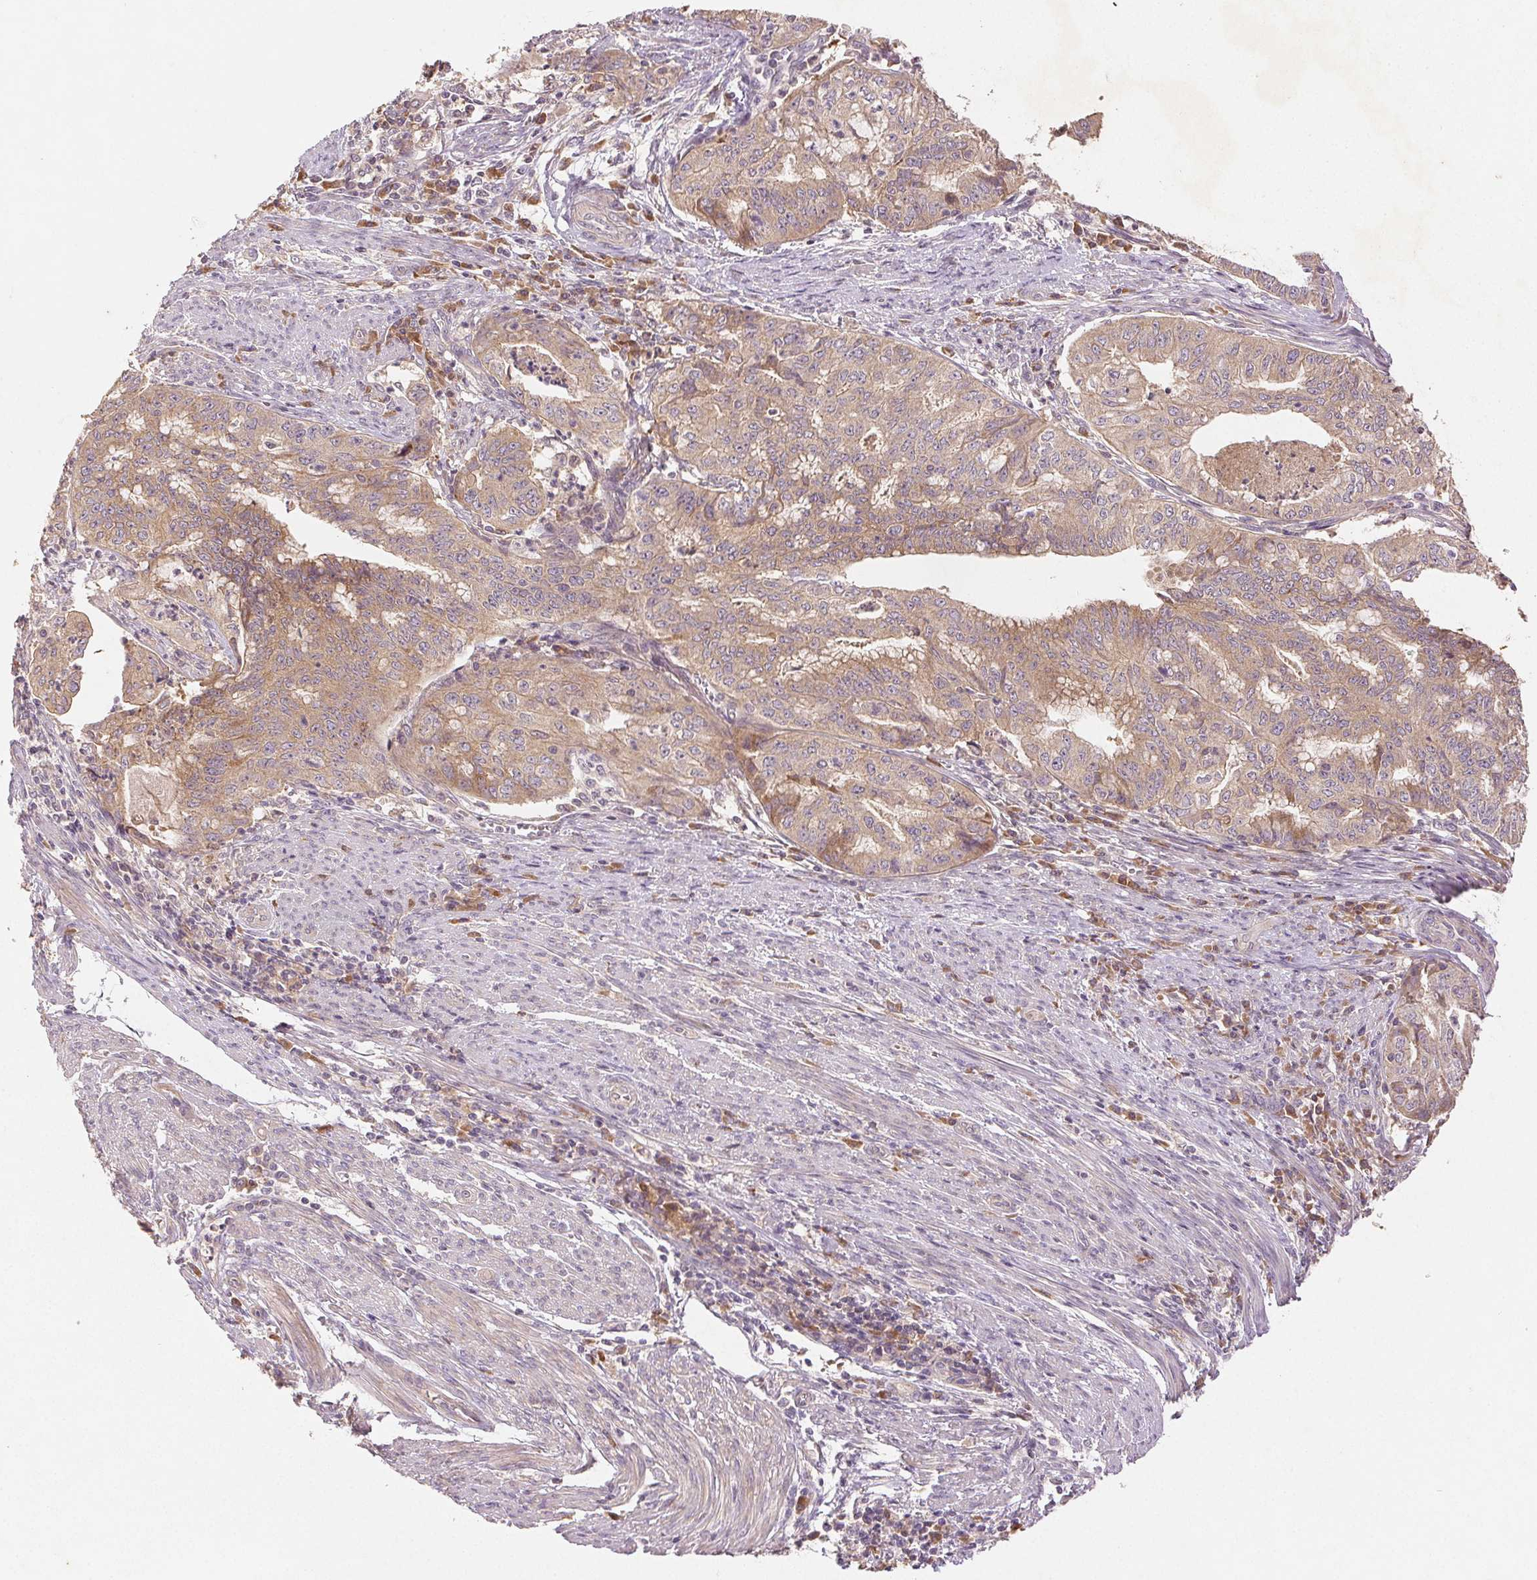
{"staining": {"intensity": "moderate", "quantity": ">75%", "location": "cytoplasmic/membranous"}, "tissue": "endometrial cancer", "cell_type": "Tumor cells", "image_type": "cancer", "snomed": [{"axis": "morphology", "description": "Adenocarcinoma, NOS"}, {"axis": "topography", "description": "Endometrium"}], "caption": "DAB immunohistochemical staining of human endometrial cancer displays moderate cytoplasmic/membranous protein expression in about >75% of tumor cells.", "gene": "YIF1B", "patient": {"sex": "female", "age": 79}}